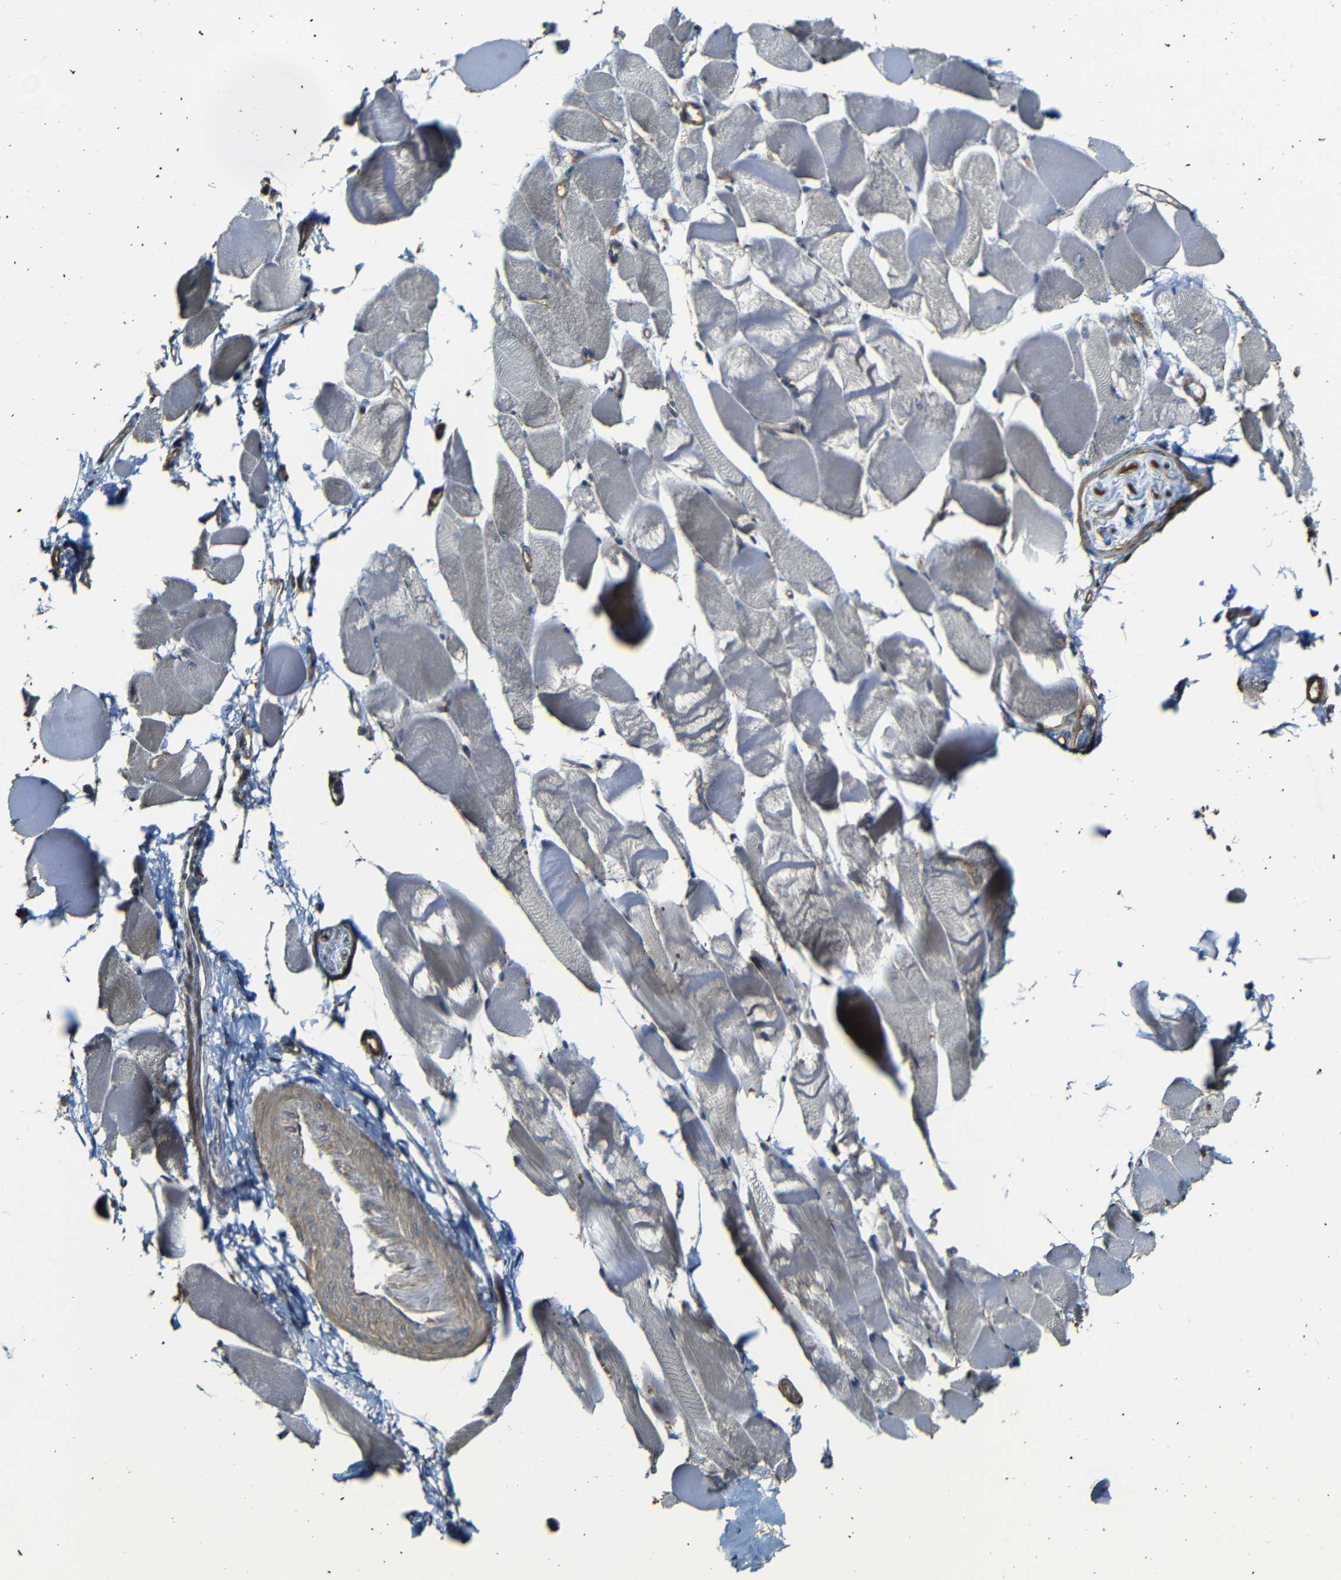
{"staining": {"intensity": "weak", "quantity": ">75%", "location": "cytoplasmic/membranous"}, "tissue": "skeletal muscle", "cell_type": "Myocytes", "image_type": "normal", "snomed": [{"axis": "morphology", "description": "Normal tissue, NOS"}, {"axis": "topography", "description": "Skeletal muscle"}, {"axis": "topography", "description": "Peripheral nerve tissue"}], "caption": "There is low levels of weak cytoplasmic/membranous positivity in myocytes of benign skeletal muscle, as demonstrated by immunohistochemical staining (brown color).", "gene": "RELL1", "patient": {"sex": "female", "age": 84}}